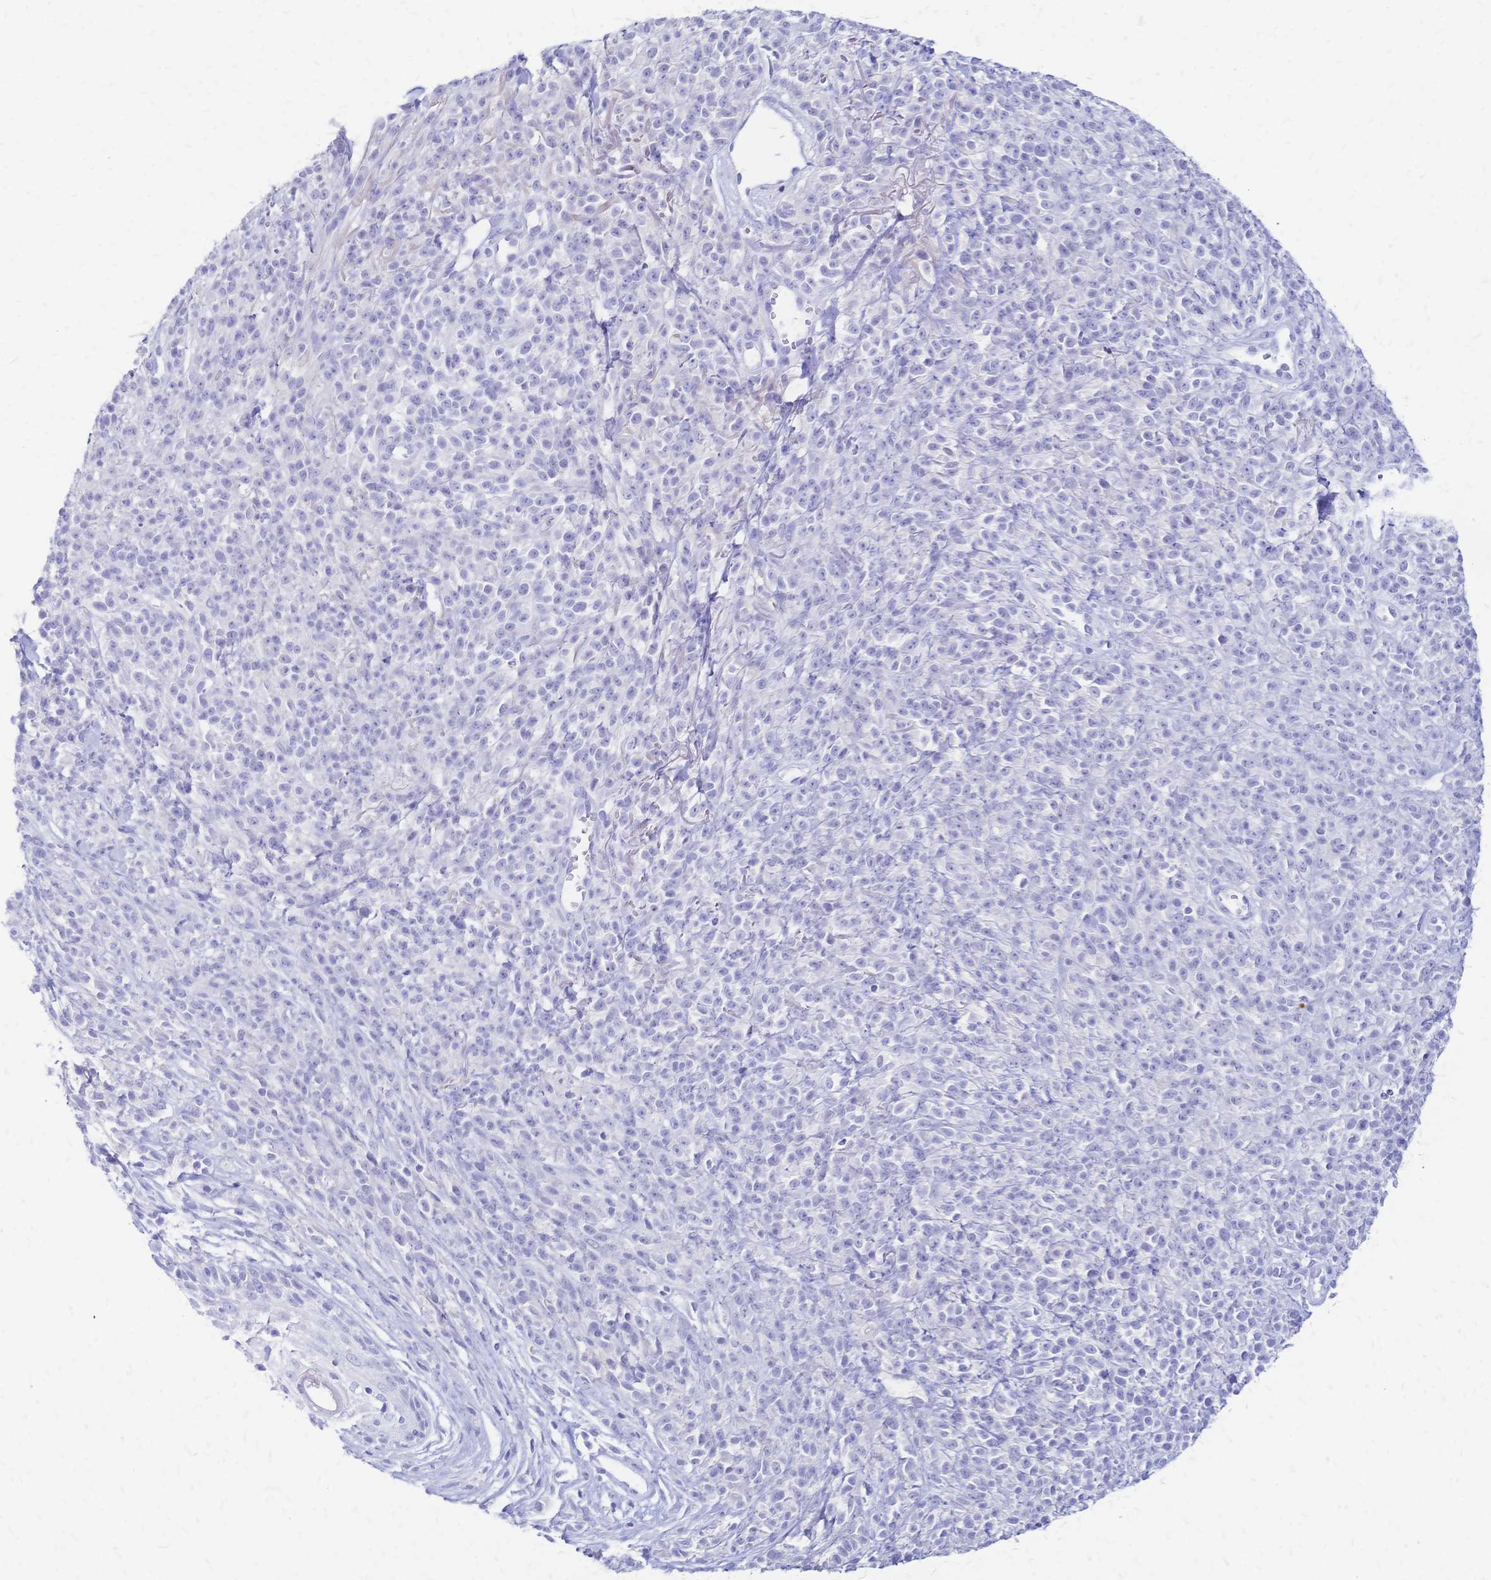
{"staining": {"intensity": "negative", "quantity": "none", "location": "none"}, "tissue": "melanoma", "cell_type": "Tumor cells", "image_type": "cancer", "snomed": [{"axis": "morphology", "description": "Malignant melanoma, NOS"}, {"axis": "topography", "description": "Skin"}, {"axis": "topography", "description": "Skin of trunk"}], "caption": "IHC histopathology image of malignant melanoma stained for a protein (brown), which displays no expression in tumor cells. (DAB immunohistochemistry with hematoxylin counter stain).", "gene": "FA2H", "patient": {"sex": "male", "age": 74}}